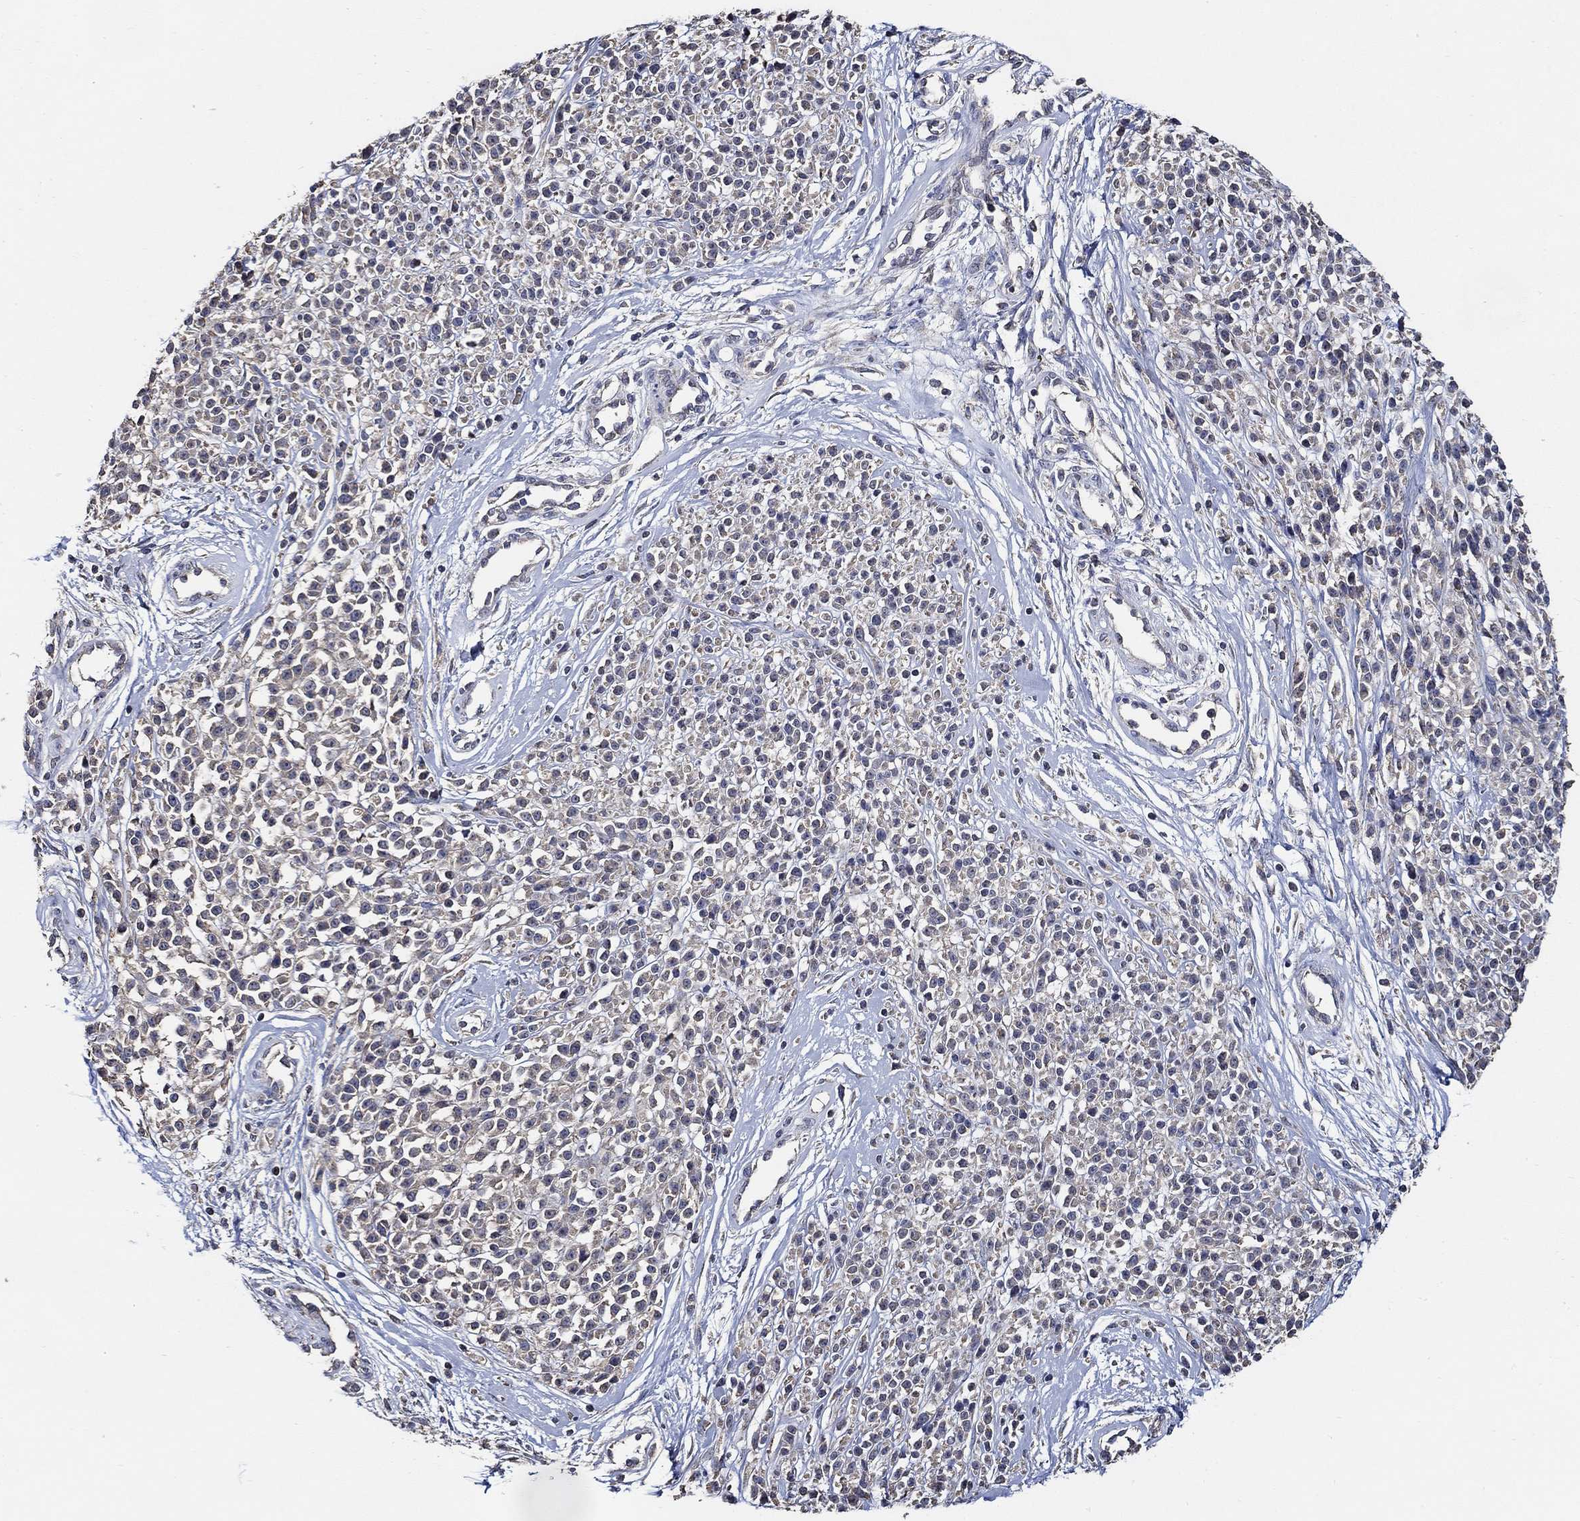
{"staining": {"intensity": "negative", "quantity": "none", "location": "none"}, "tissue": "melanoma", "cell_type": "Tumor cells", "image_type": "cancer", "snomed": [{"axis": "morphology", "description": "Malignant melanoma, NOS"}, {"axis": "topography", "description": "Skin"}, {"axis": "topography", "description": "Skin of trunk"}], "caption": "DAB immunohistochemical staining of melanoma reveals no significant positivity in tumor cells.", "gene": "WDR53", "patient": {"sex": "male", "age": 74}}